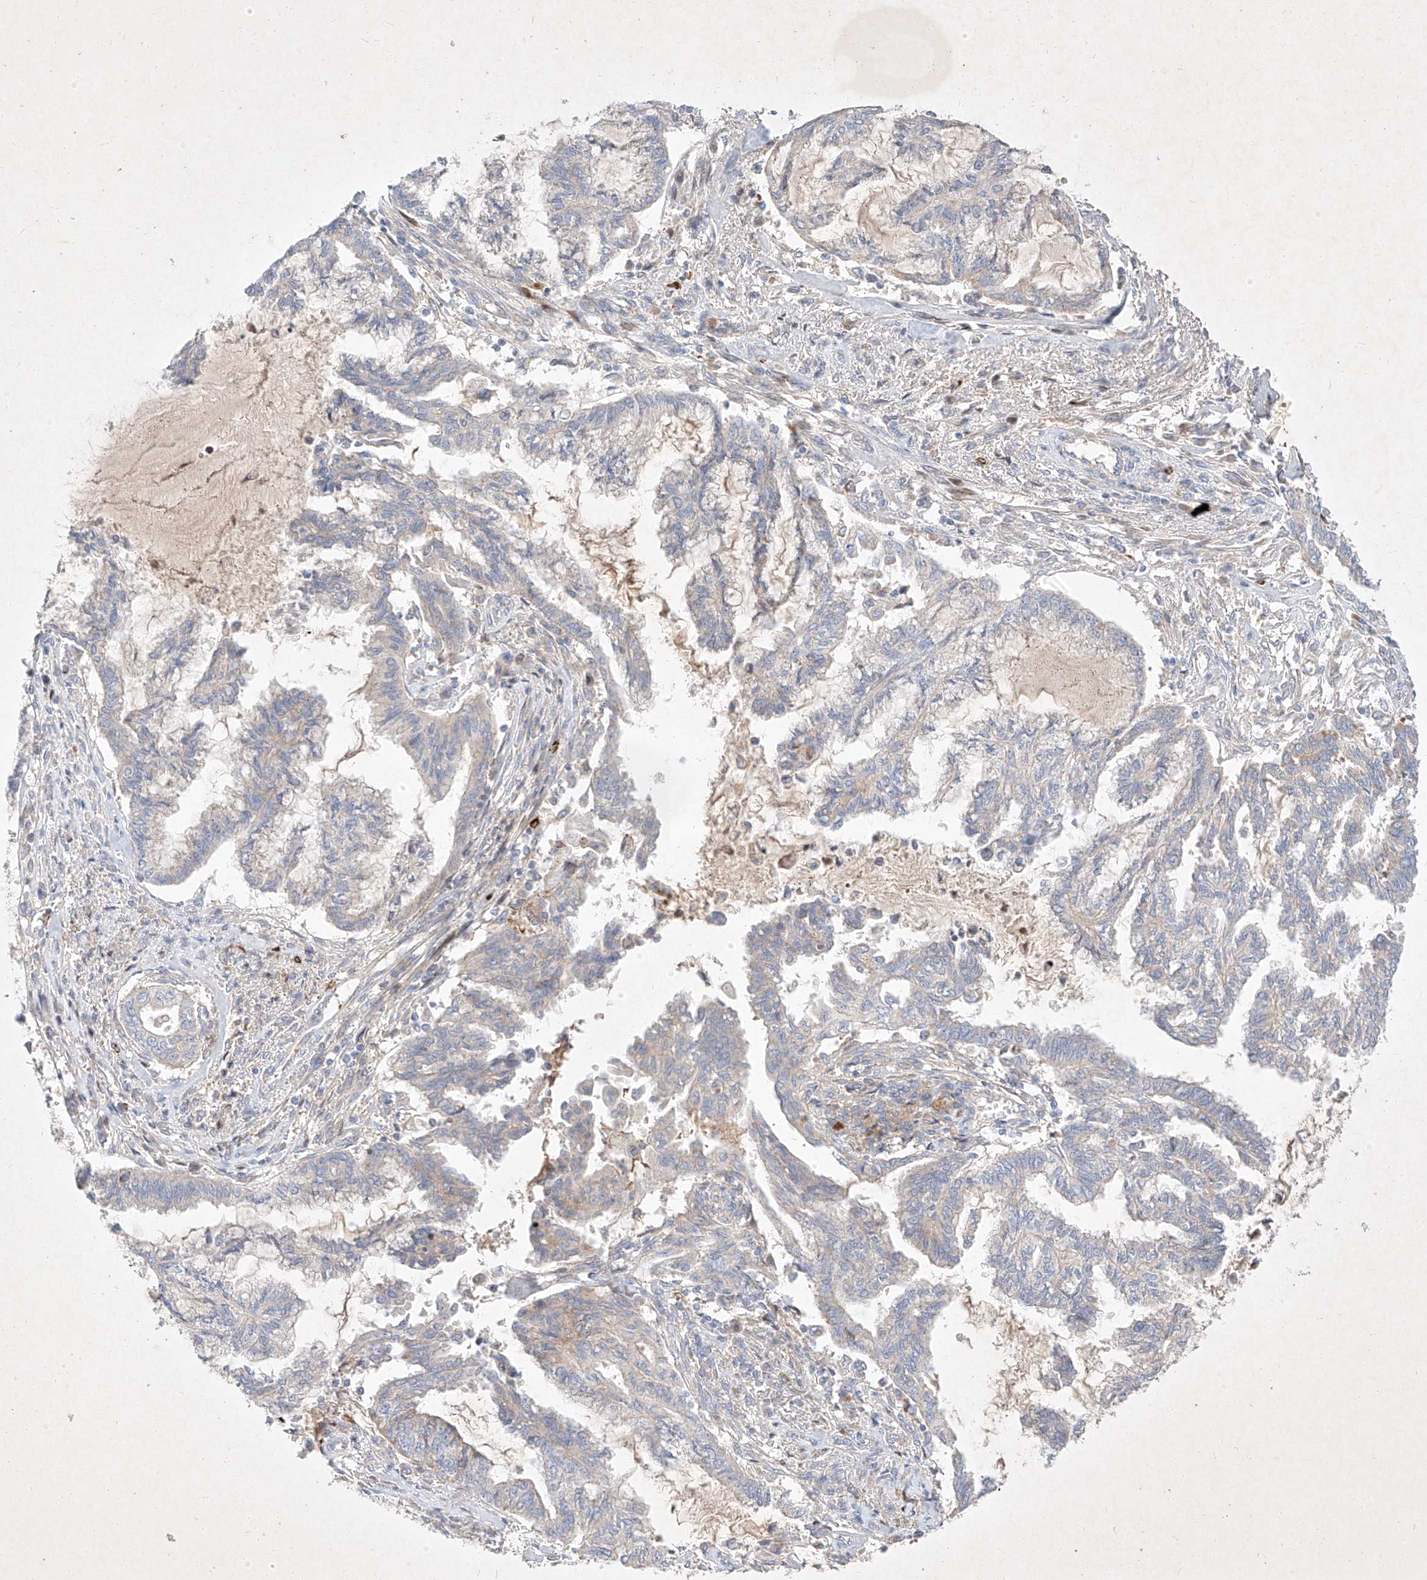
{"staining": {"intensity": "negative", "quantity": "none", "location": "none"}, "tissue": "endometrial cancer", "cell_type": "Tumor cells", "image_type": "cancer", "snomed": [{"axis": "morphology", "description": "Adenocarcinoma, NOS"}, {"axis": "topography", "description": "Endometrium"}], "caption": "IHC micrograph of endometrial cancer stained for a protein (brown), which displays no positivity in tumor cells. The staining was performed using DAB to visualize the protein expression in brown, while the nuclei were stained in blue with hematoxylin (Magnification: 20x).", "gene": "OSGEPL1", "patient": {"sex": "female", "age": 86}}